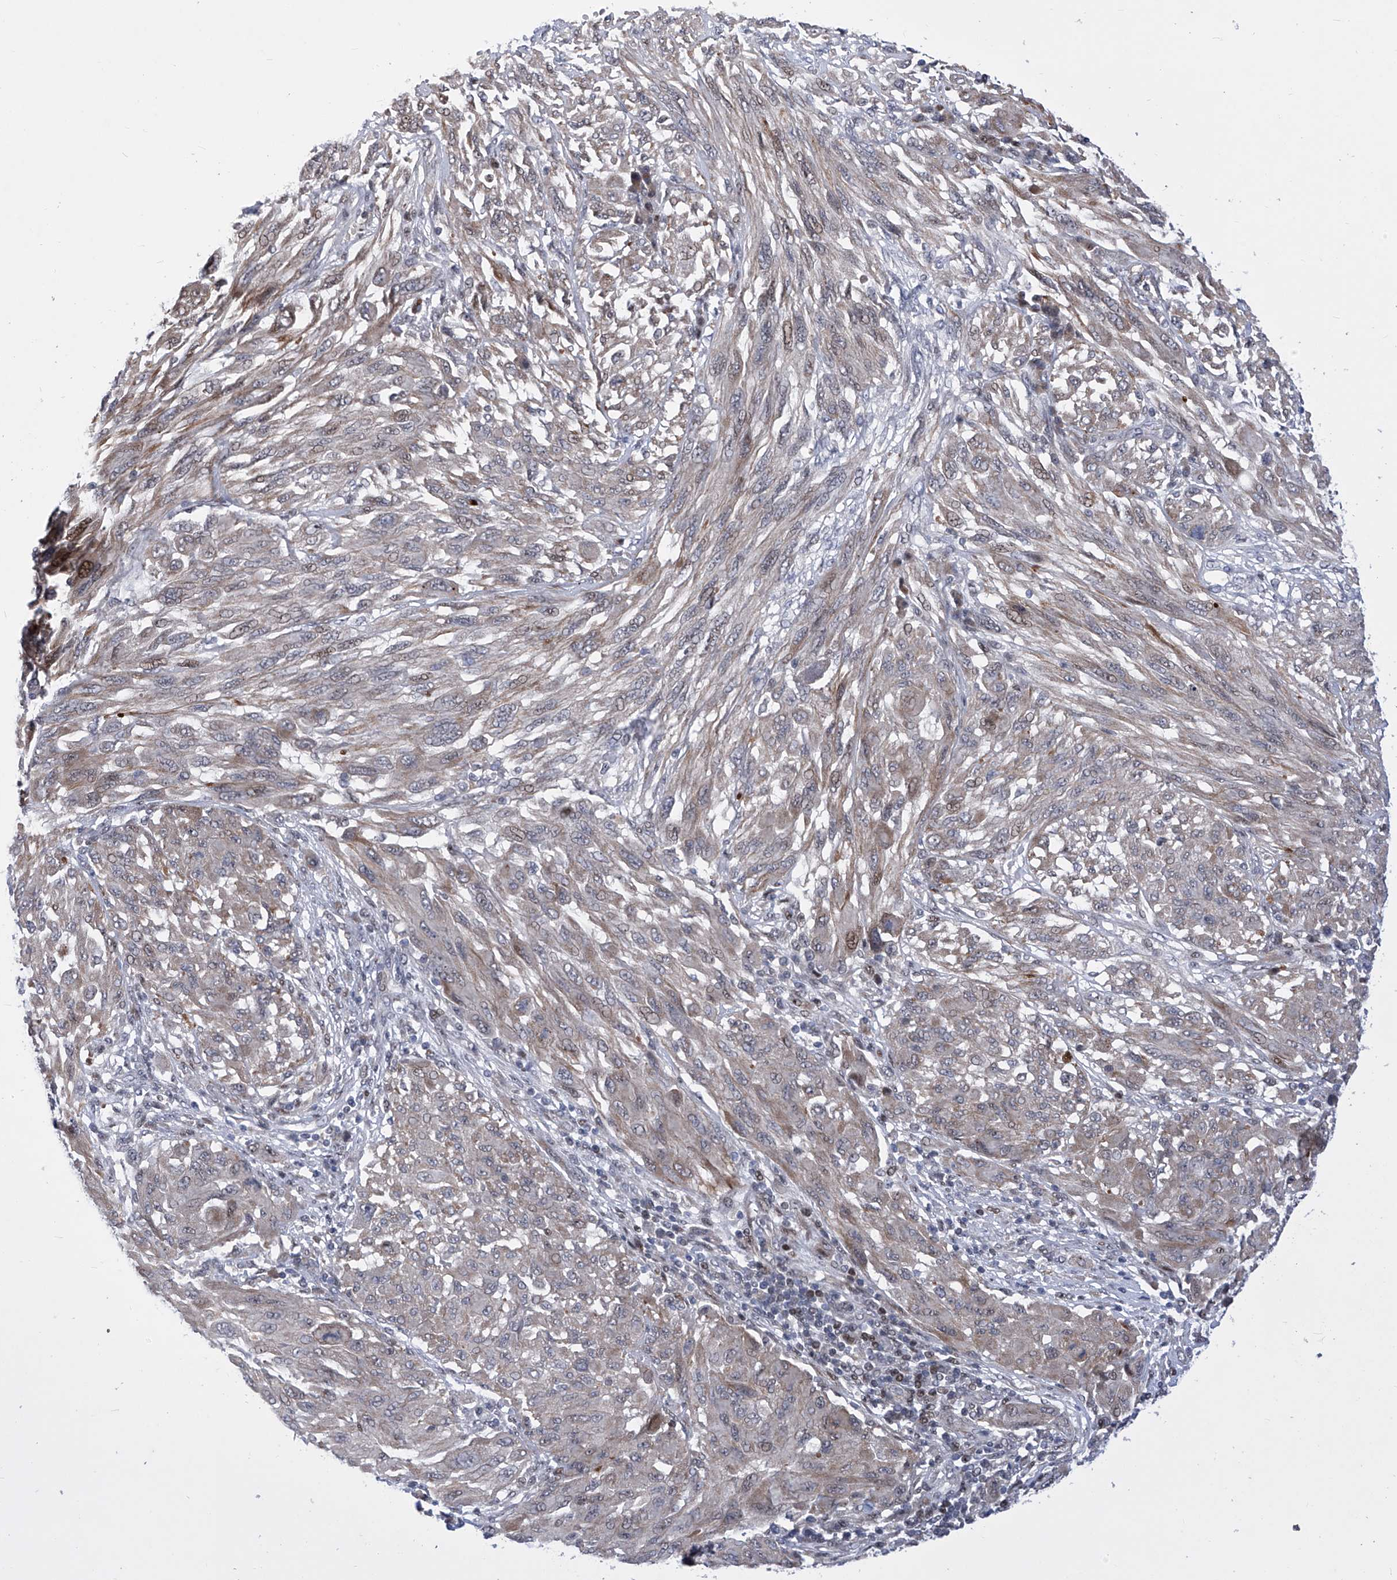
{"staining": {"intensity": "weak", "quantity": "<25%", "location": "cytoplasmic/membranous,nuclear"}, "tissue": "melanoma", "cell_type": "Tumor cells", "image_type": "cancer", "snomed": [{"axis": "morphology", "description": "Malignant melanoma, NOS"}, {"axis": "topography", "description": "Skin"}], "caption": "Immunohistochemical staining of human melanoma exhibits no significant positivity in tumor cells.", "gene": "NUFIP1", "patient": {"sex": "female", "age": 91}}